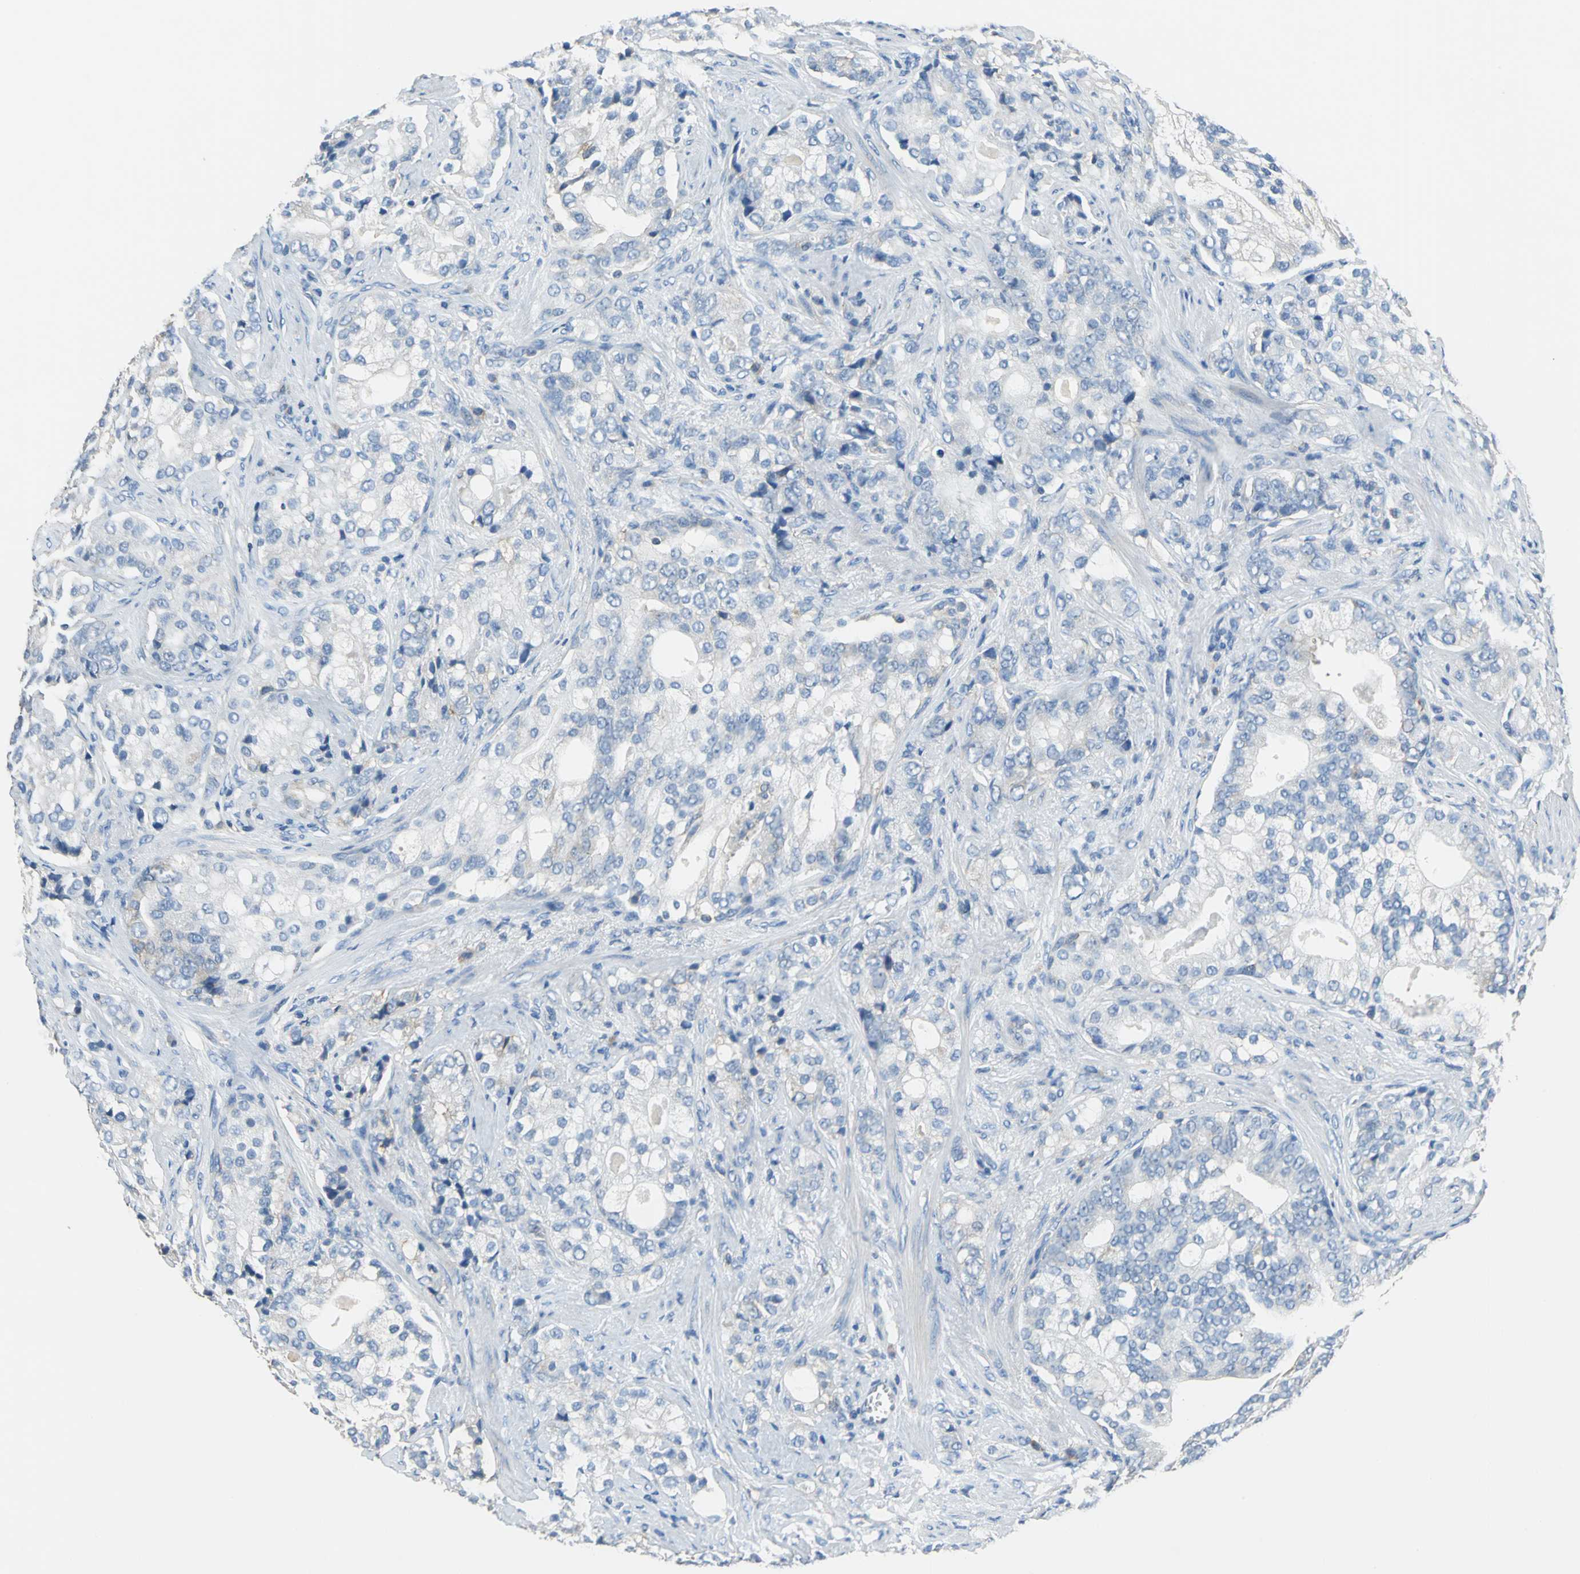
{"staining": {"intensity": "negative", "quantity": "none", "location": "none"}, "tissue": "prostate cancer", "cell_type": "Tumor cells", "image_type": "cancer", "snomed": [{"axis": "morphology", "description": "Adenocarcinoma, Low grade"}, {"axis": "topography", "description": "Prostate"}], "caption": "High power microscopy histopathology image of an IHC image of prostate cancer (low-grade adenocarcinoma), revealing no significant staining in tumor cells.", "gene": "PRKCA", "patient": {"sex": "male", "age": 58}}